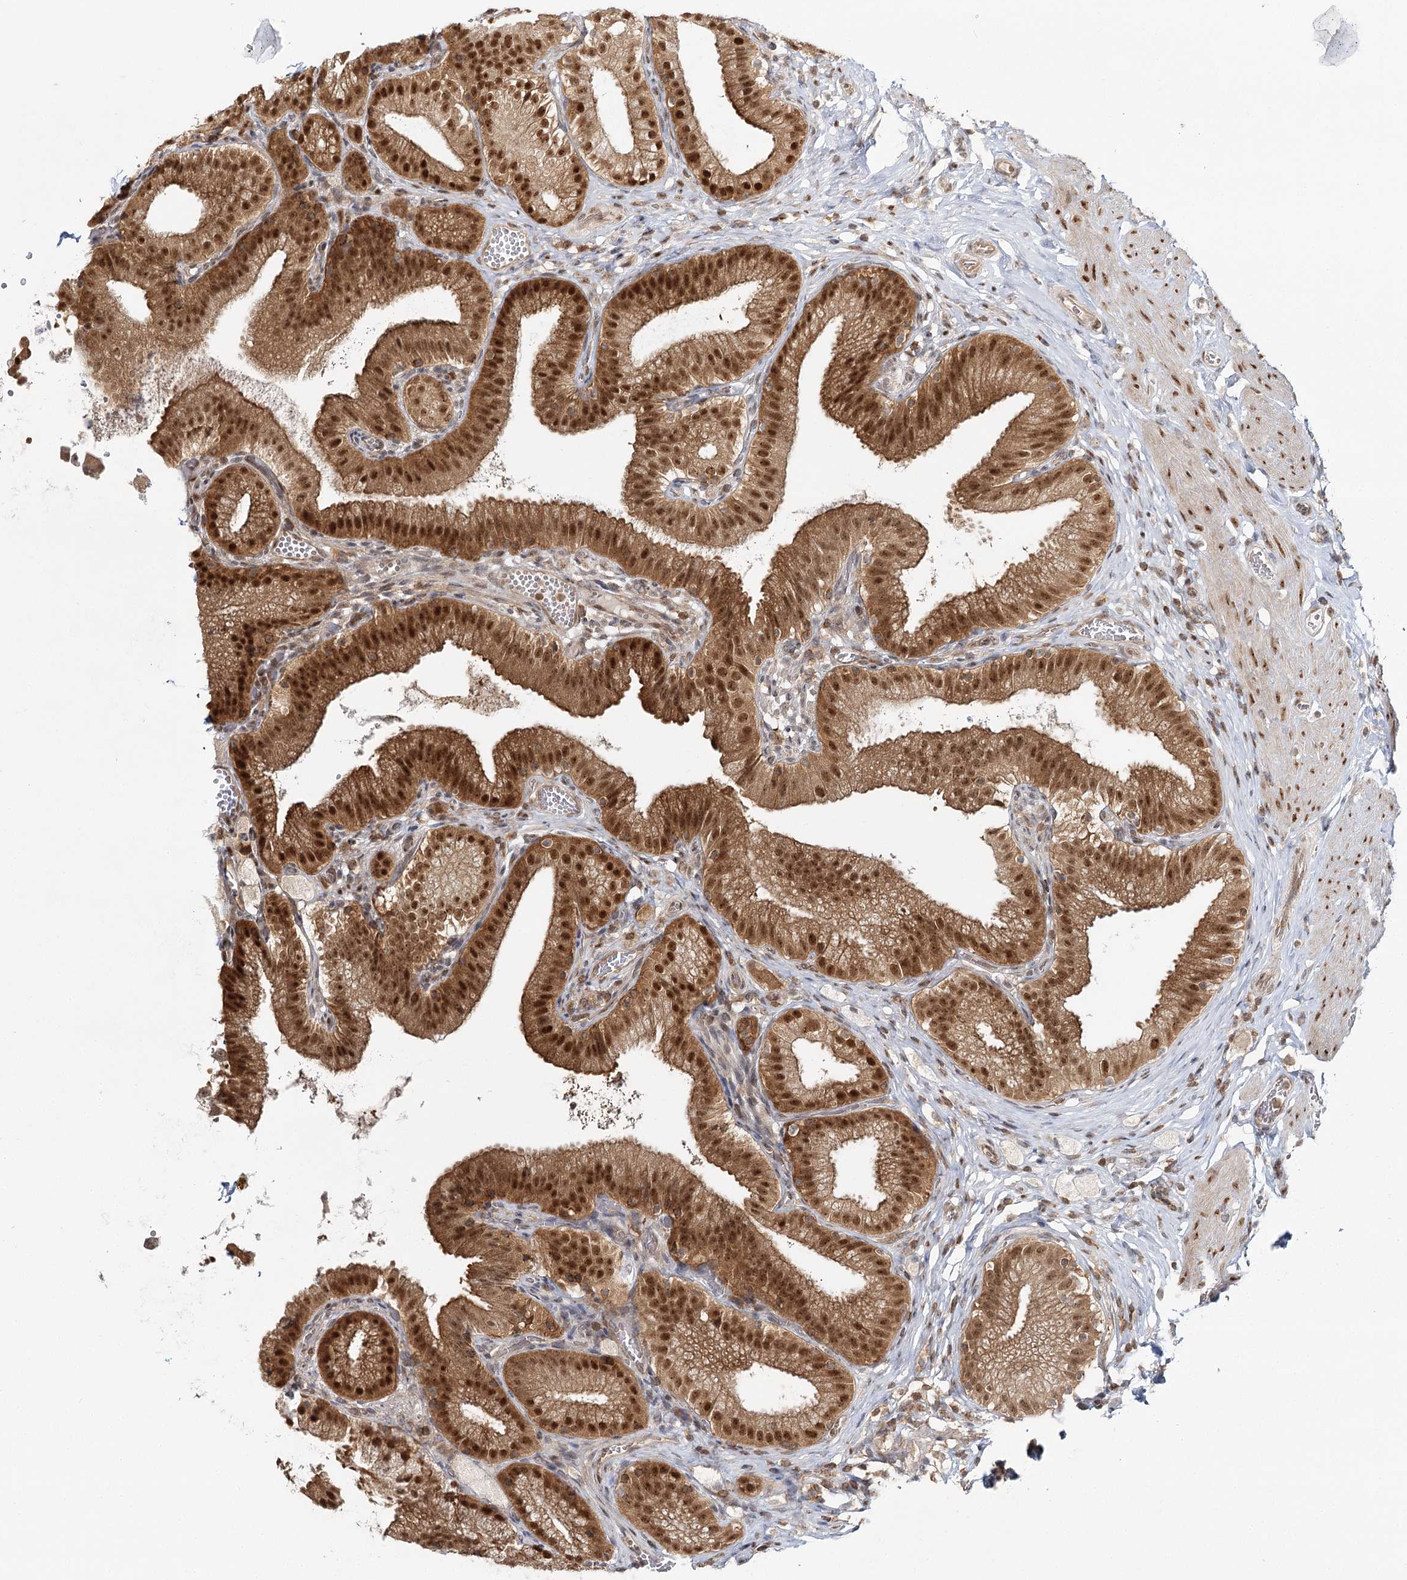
{"staining": {"intensity": "strong", "quantity": ">75%", "location": "cytoplasmic/membranous,nuclear"}, "tissue": "gallbladder", "cell_type": "Glandular cells", "image_type": "normal", "snomed": [{"axis": "morphology", "description": "Normal tissue, NOS"}, {"axis": "topography", "description": "Gallbladder"}], "caption": "Immunohistochemistry of benign human gallbladder displays high levels of strong cytoplasmic/membranous,nuclear positivity in approximately >75% of glandular cells.", "gene": "FAM120B", "patient": {"sex": "male", "age": 54}}